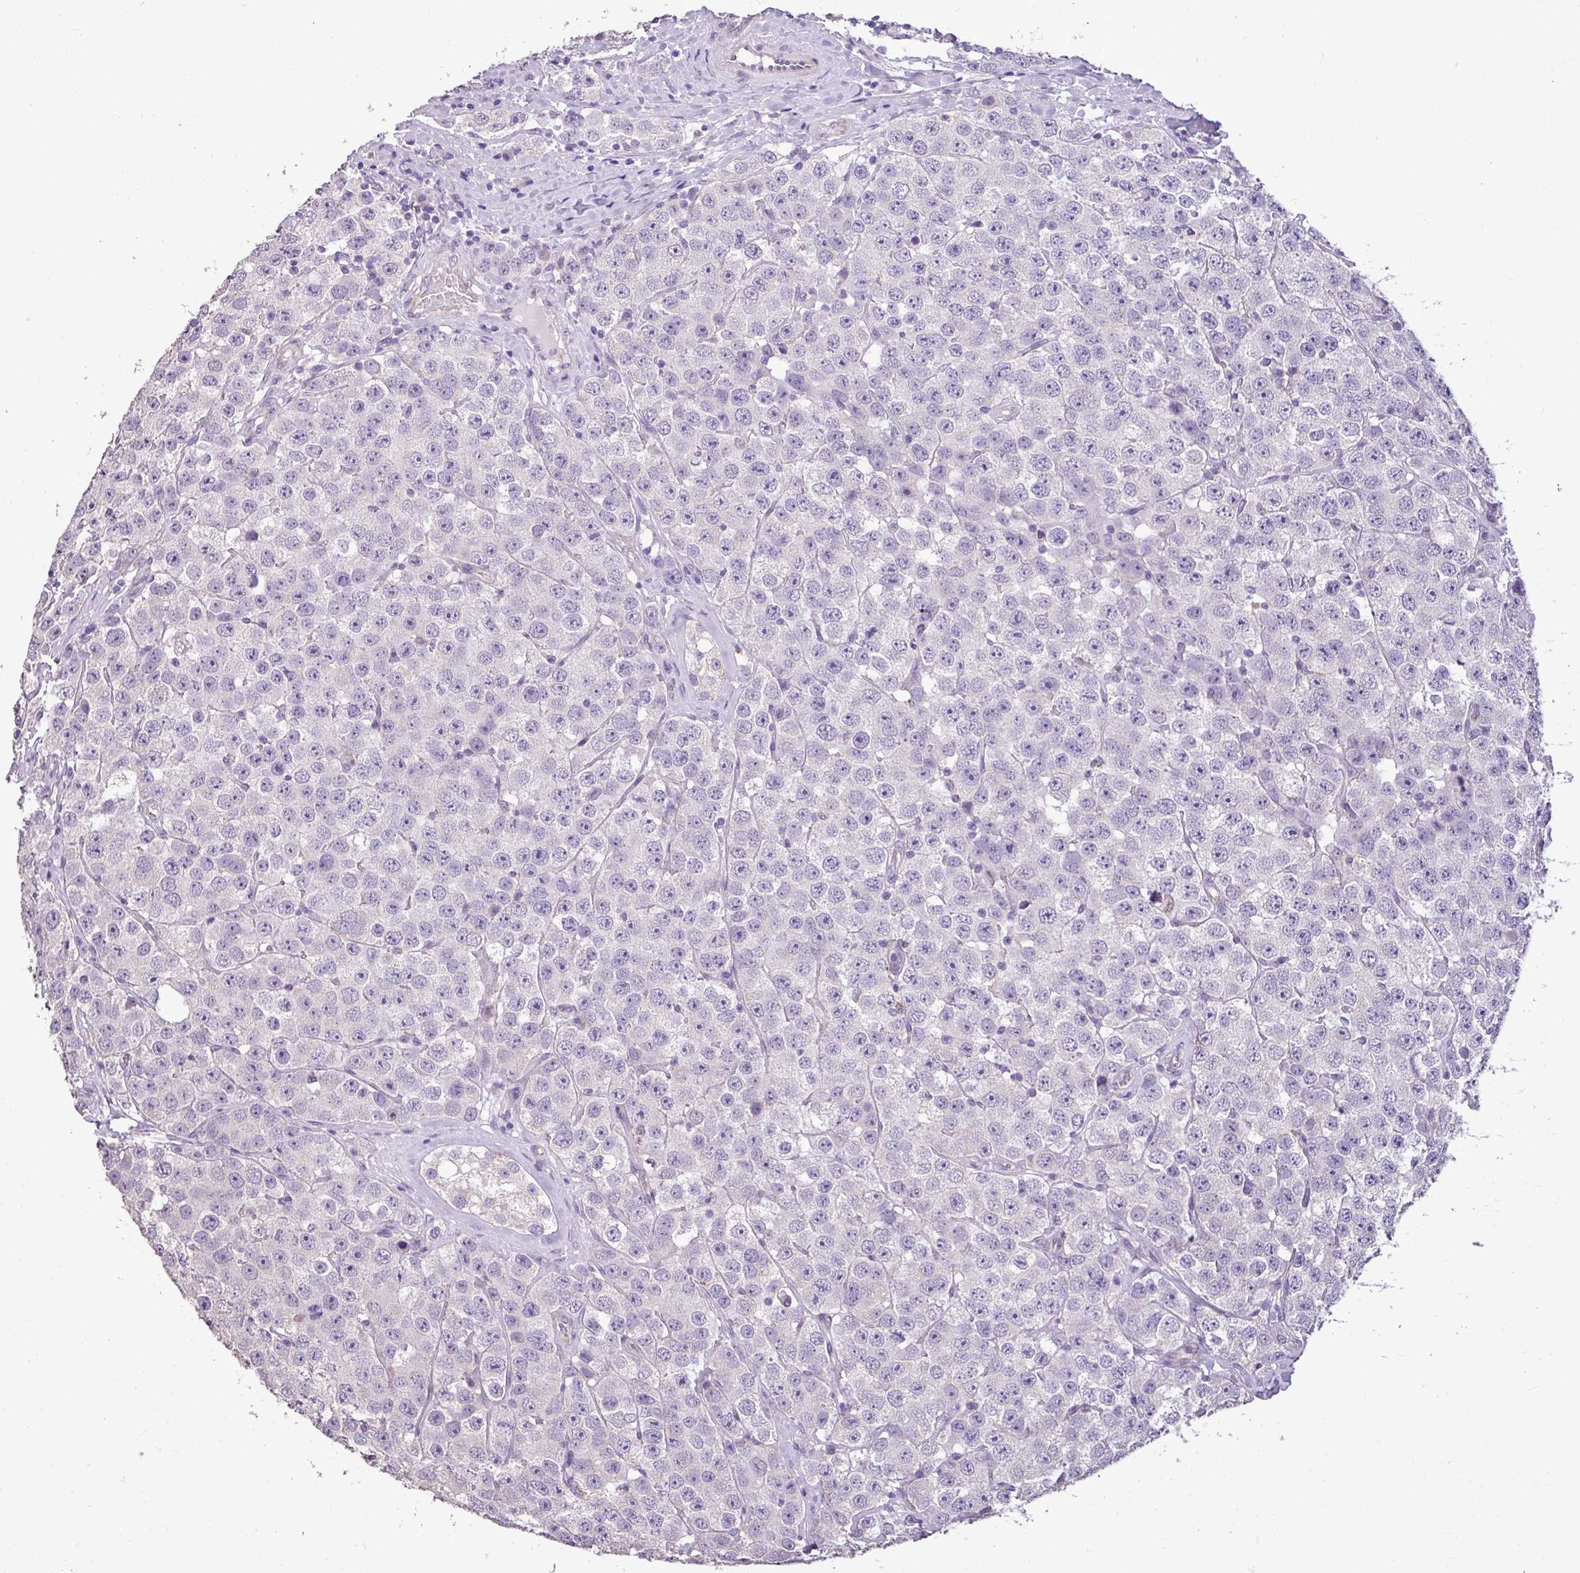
{"staining": {"intensity": "negative", "quantity": "none", "location": "none"}, "tissue": "testis cancer", "cell_type": "Tumor cells", "image_type": "cancer", "snomed": [{"axis": "morphology", "description": "Seminoma, NOS"}, {"axis": "topography", "description": "Testis"}], "caption": "IHC image of neoplastic tissue: testis cancer stained with DAB (3,3'-diaminobenzidine) exhibits no significant protein positivity in tumor cells.", "gene": "ALDH2", "patient": {"sex": "male", "age": 28}}